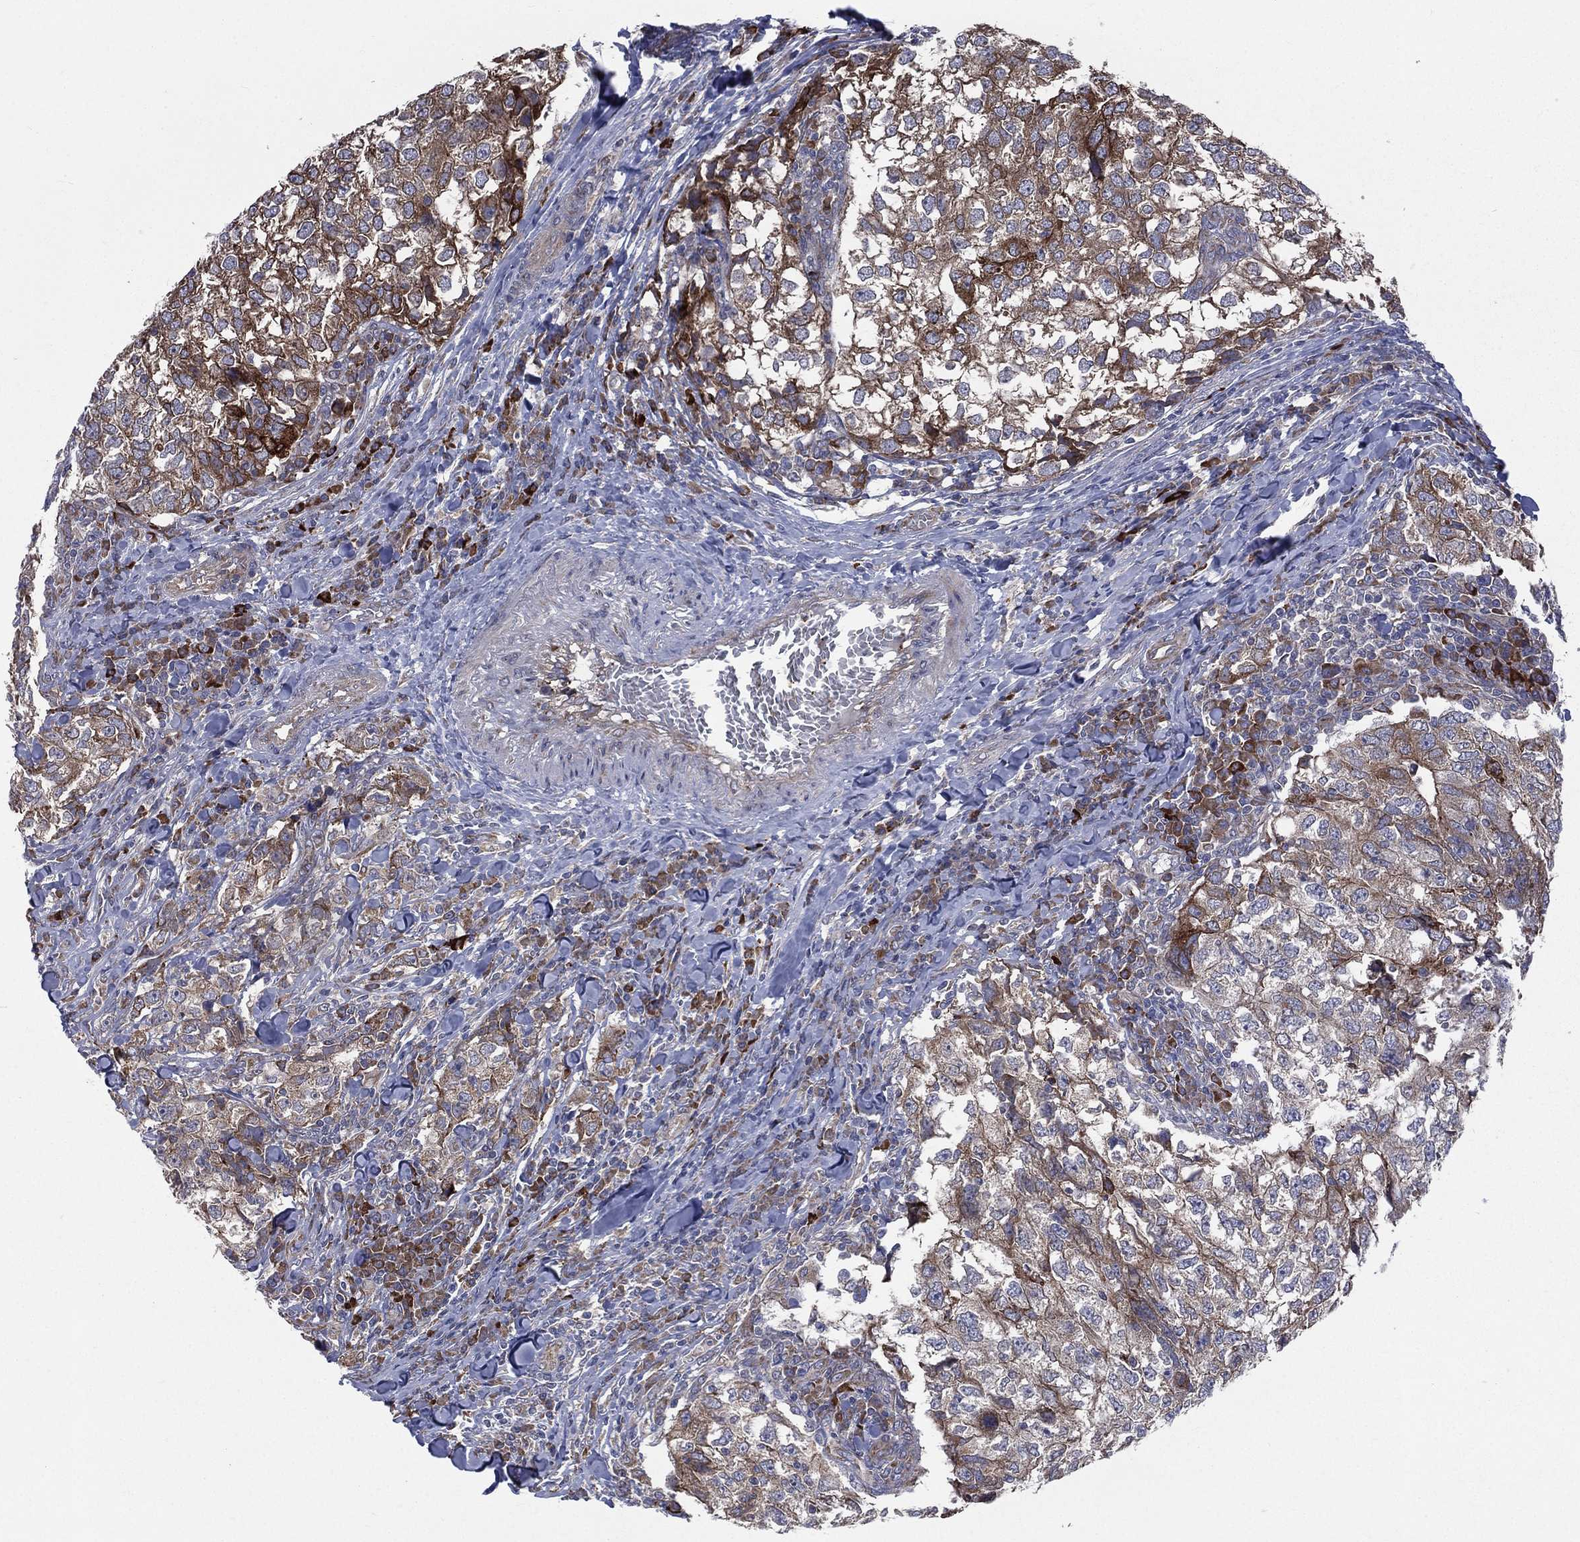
{"staining": {"intensity": "strong", "quantity": ">75%", "location": "cytoplasmic/membranous"}, "tissue": "breast cancer", "cell_type": "Tumor cells", "image_type": "cancer", "snomed": [{"axis": "morphology", "description": "Duct carcinoma"}, {"axis": "topography", "description": "Breast"}], "caption": "Protein staining reveals strong cytoplasmic/membranous staining in approximately >75% of tumor cells in intraductal carcinoma (breast). (DAB = brown stain, brightfield microscopy at high magnification).", "gene": "CCDC159", "patient": {"sex": "female", "age": 30}}